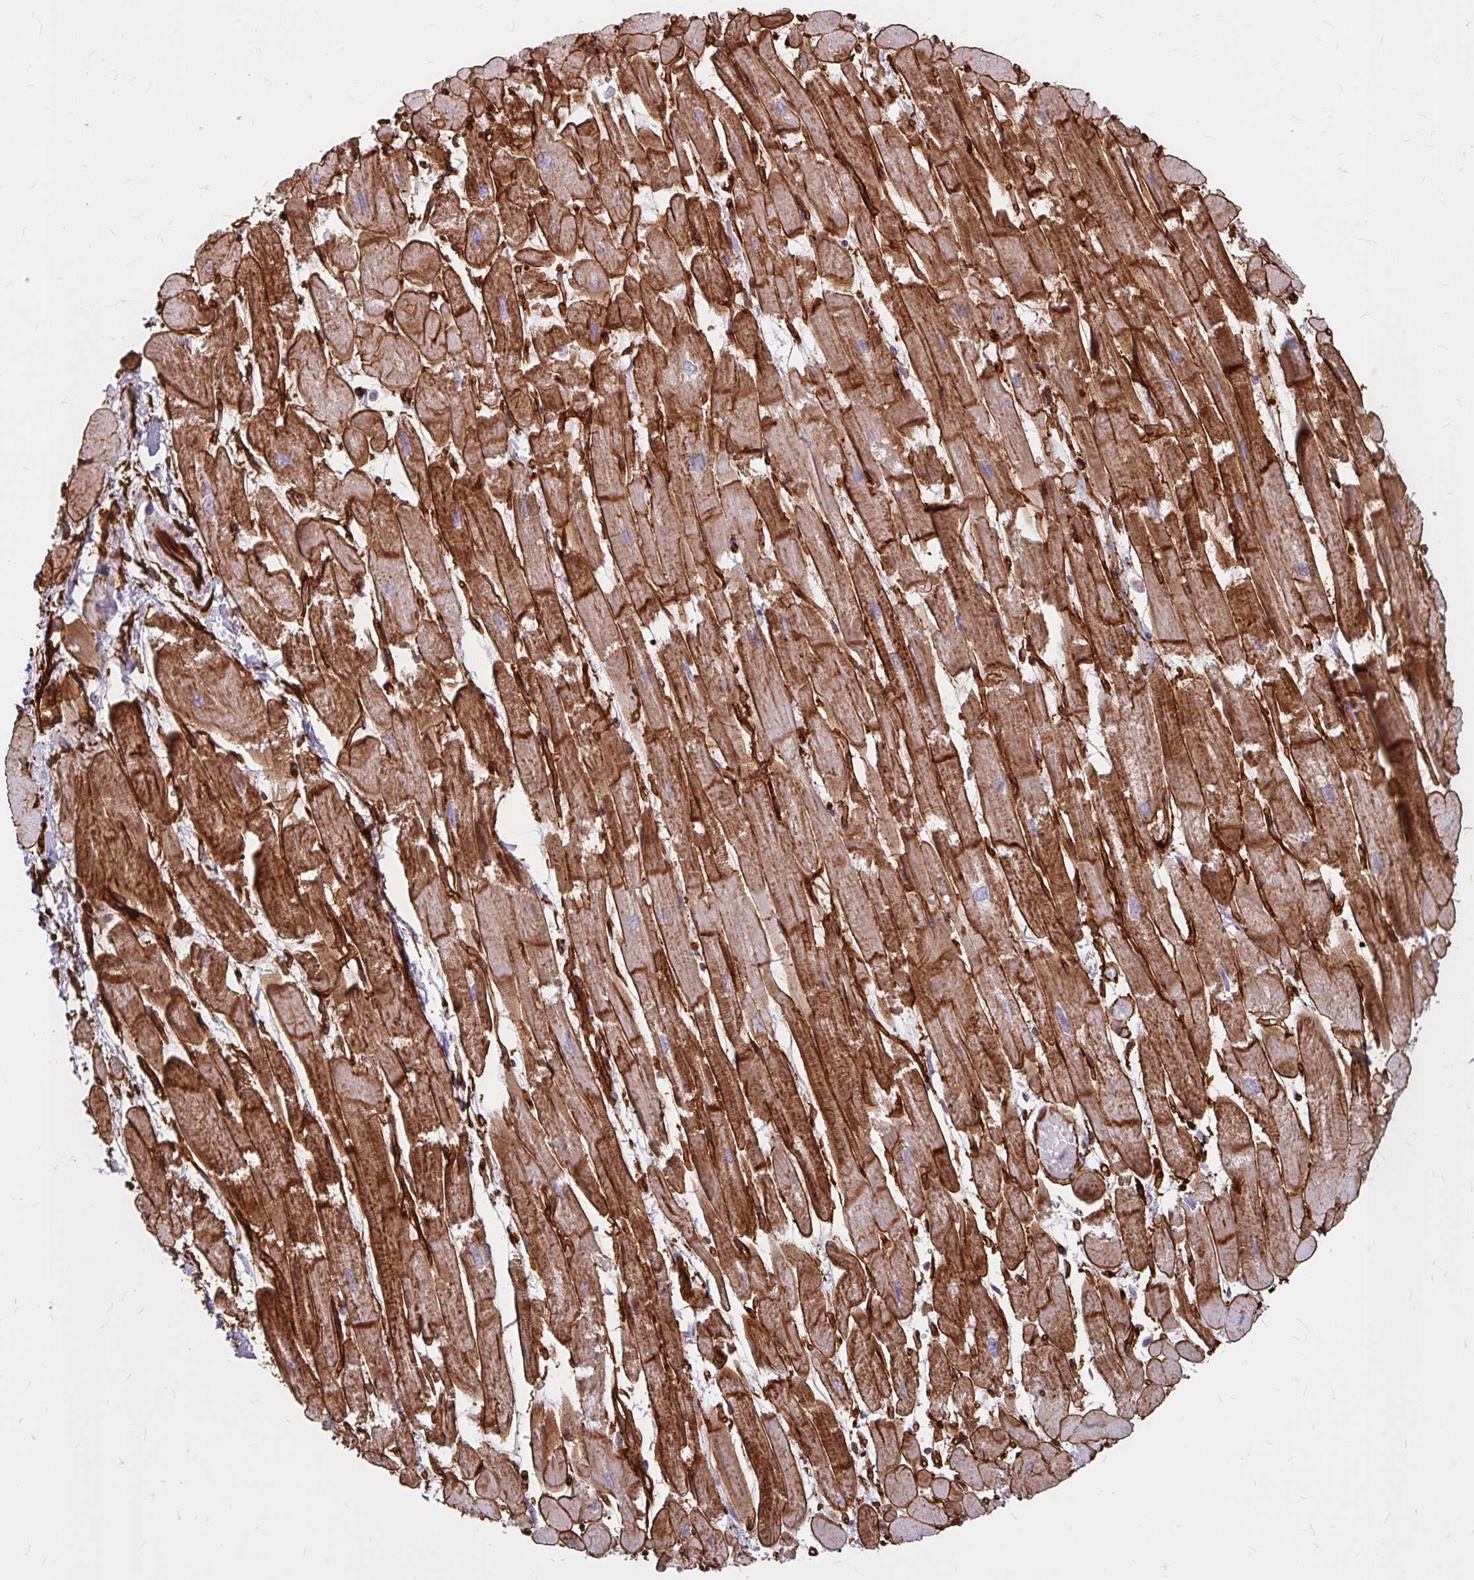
{"staining": {"intensity": "strong", "quantity": ">75%", "location": "cytoplasmic/membranous"}, "tissue": "heart muscle", "cell_type": "Cardiomyocytes", "image_type": "normal", "snomed": [{"axis": "morphology", "description": "Normal tissue, NOS"}, {"axis": "topography", "description": "Heart"}], "caption": "Protein expression analysis of unremarkable heart muscle reveals strong cytoplasmic/membranous expression in approximately >75% of cardiomyocytes. (Stains: DAB in brown, nuclei in blue, Microscopy: brightfield microscopy at high magnification).", "gene": "MAP1LC3B2", "patient": {"sex": "female", "age": 52}}